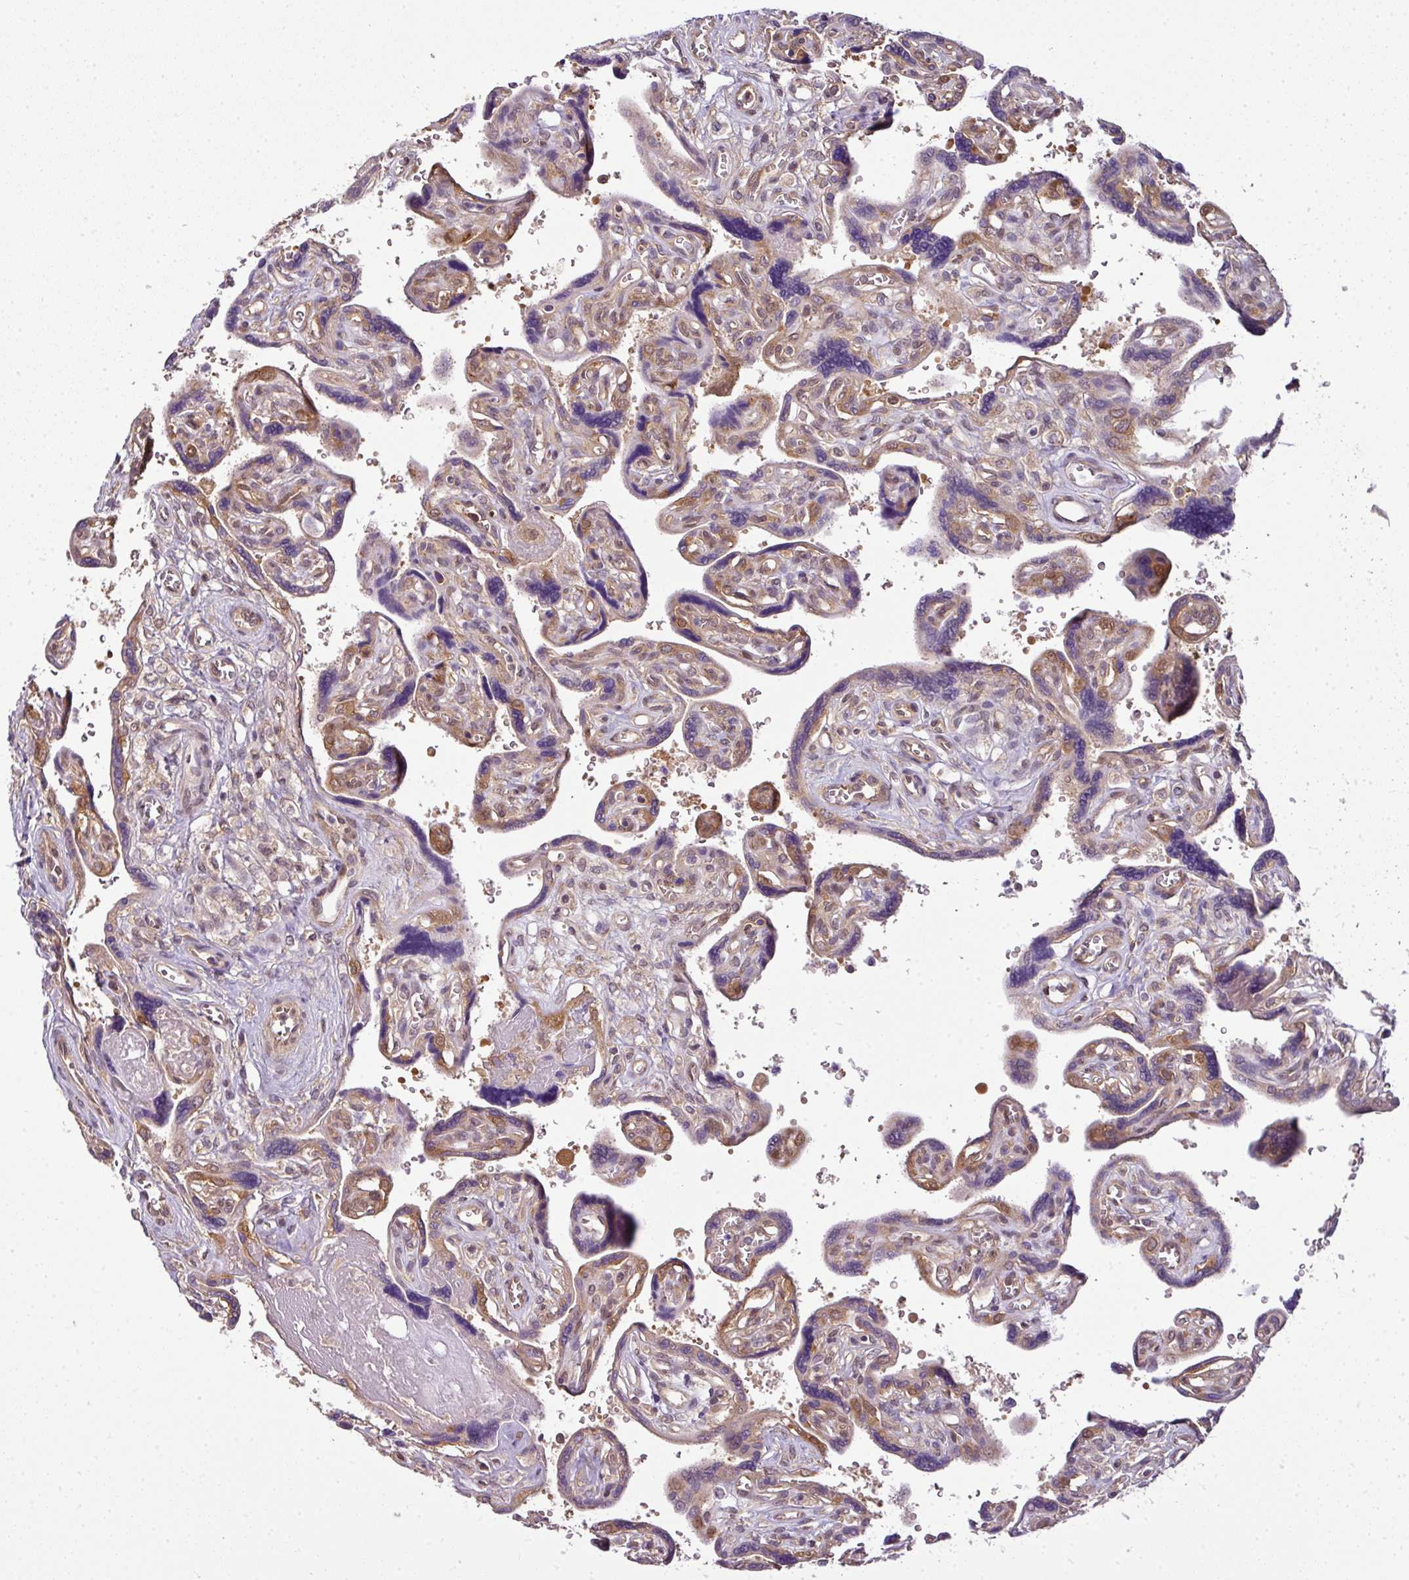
{"staining": {"intensity": "moderate", "quantity": "25%-75%", "location": "cytoplasmic/membranous,nuclear"}, "tissue": "placenta", "cell_type": "Decidual cells", "image_type": "normal", "snomed": [{"axis": "morphology", "description": "Normal tissue, NOS"}, {"axis": "topography", "description": "Placenta"}], "caption": "Protein expression by immunohistochemistry demonstrates moderate cytoplasmic/membranous,nuclear positivity in about 25%-75% of decidual cells in unremarkable placenta. The staining is performed using DAB brown chromogen to label protein expression. The nuclei are counter-stained blue using hematoxylin.", "gene": "RBM14", "patient": {"sex": "female", "age": 39}}